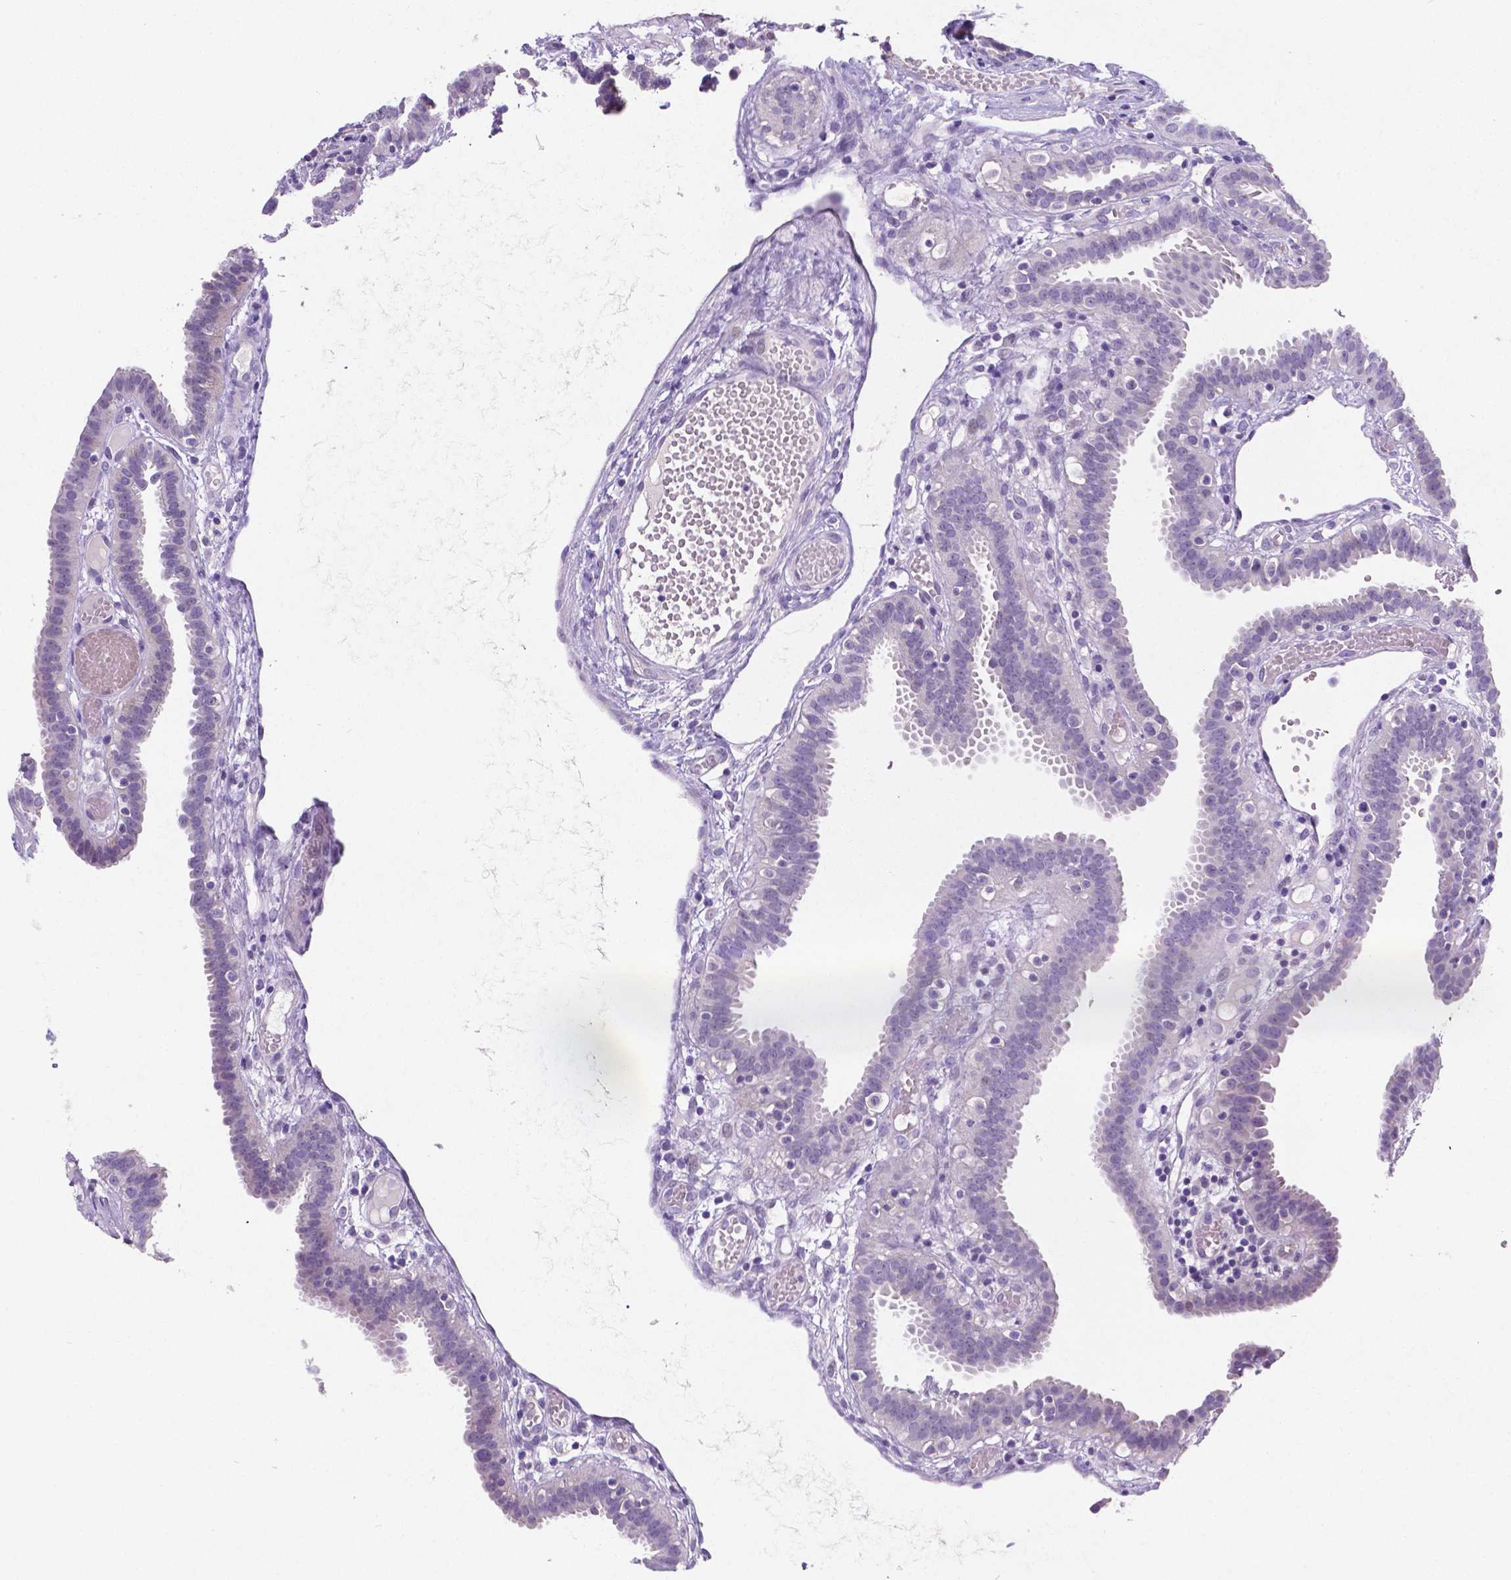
{"staining": {"intensity": "negative", "quantity": "none", "location": "none"}, "tissue": "fallopian tube", "cell_type": "Glandular cells", "image_type": "normal", "snomed": [{"axis": "morphology", "description": "Normal tissue, NOS"}, {"axis": "topography", "description": "Fallopian tube"}], "caption": "IHC of benign human fallopian tube displays no expression in glandular cells.", "gene": "SATB2", "patient": {"sex": "female", "age": 37}}